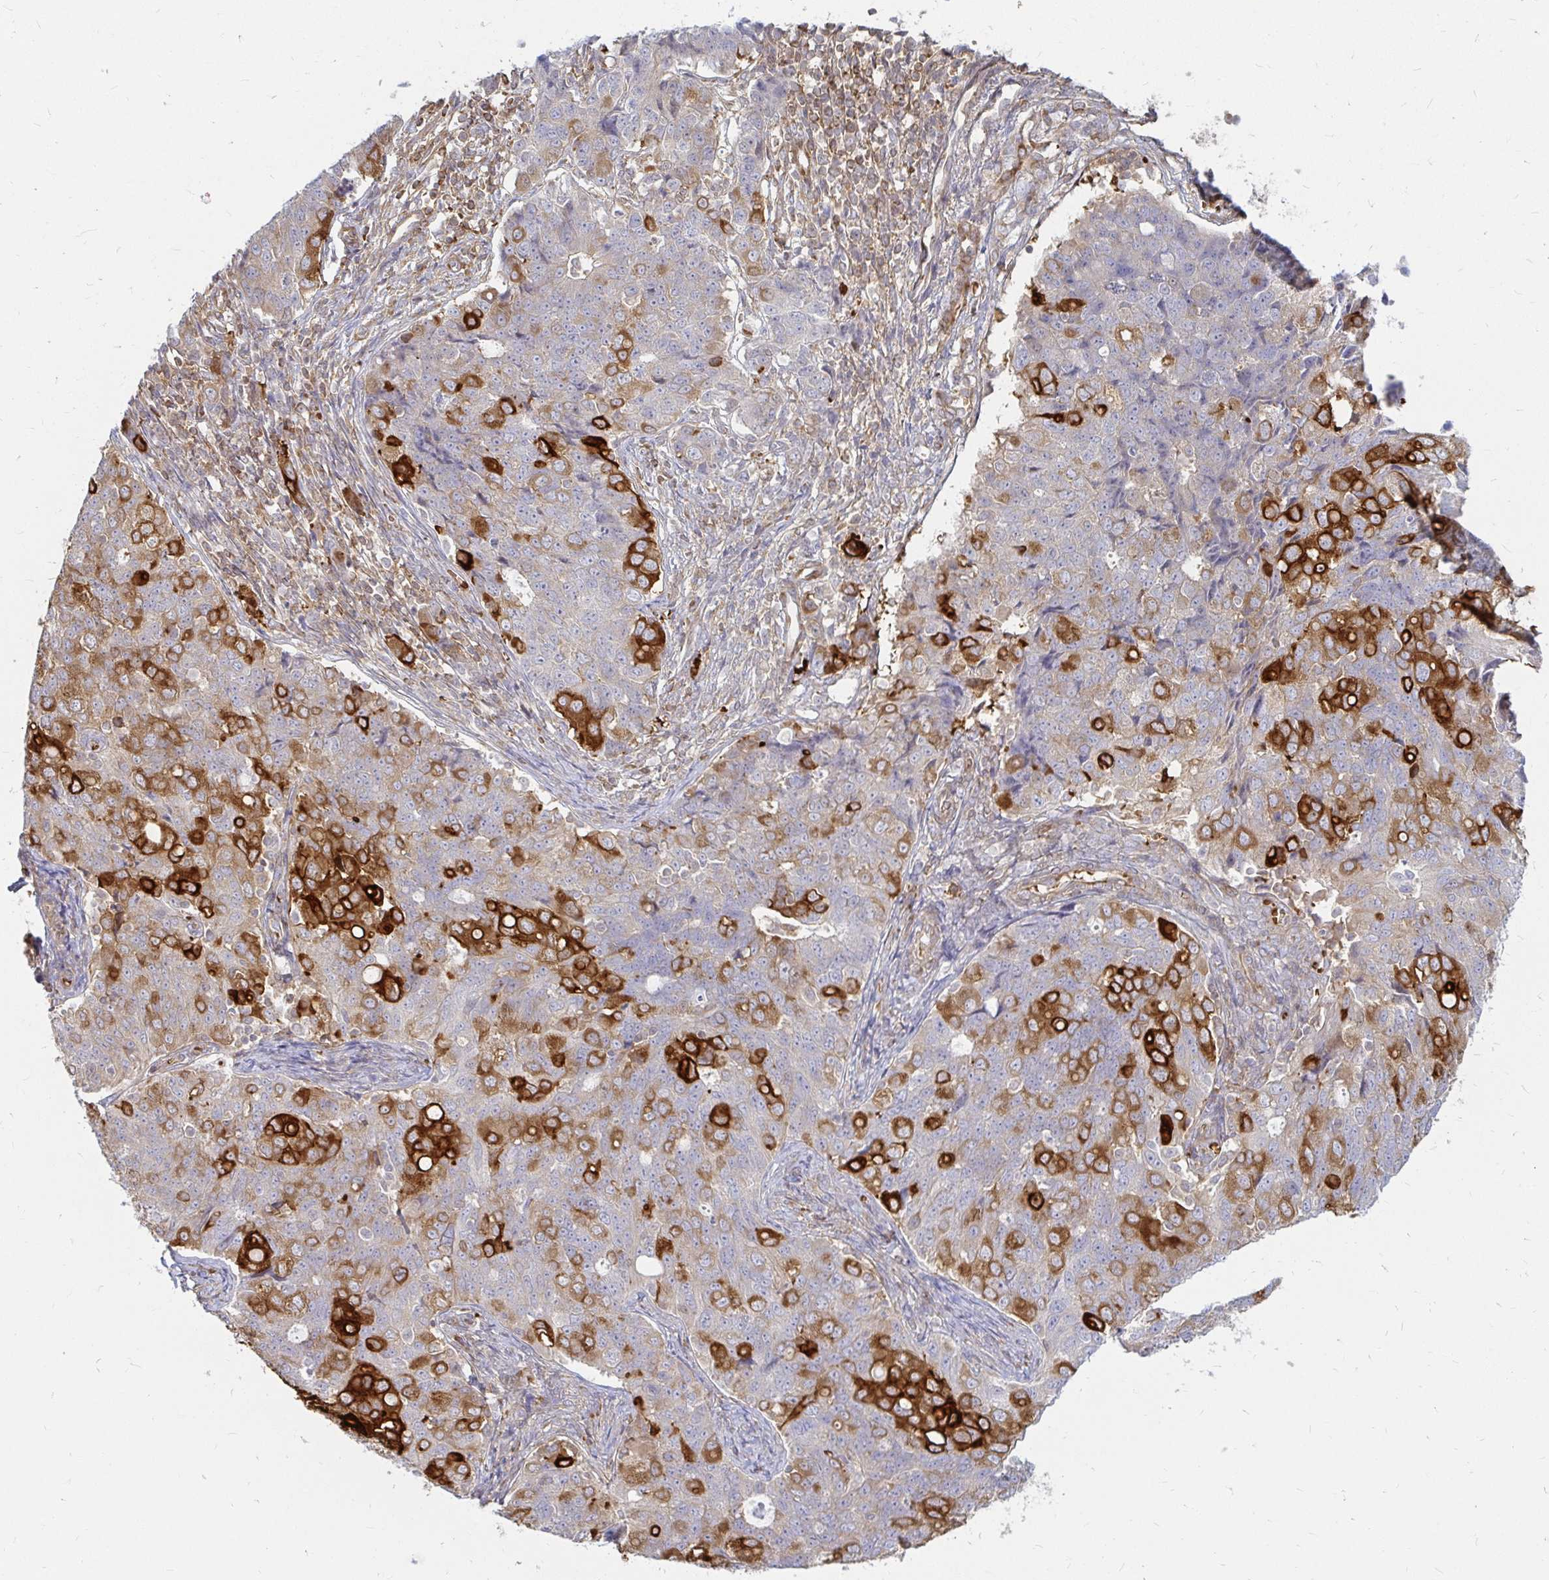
{"staining": {"intensity": "strong", "quantity": "<25%", "location": "cytoplasmic/membranous"}, "tissue": "endometrial cancer", "cell_type": "Tumor cells", "image_type": "cancer", "snomed": [{"axis": "morphology", "description": "Adenocarcinoma, NOS"}, {"axis": "topography", "description": "Endometrium"}], "caption": "Strong cytoplasmic/membranous protein expression is seen in about <25% of tumor cells in endometrial adenocarcinoma.", "gene": "CAST", "patient": {"sex": "female", "age": 43}}